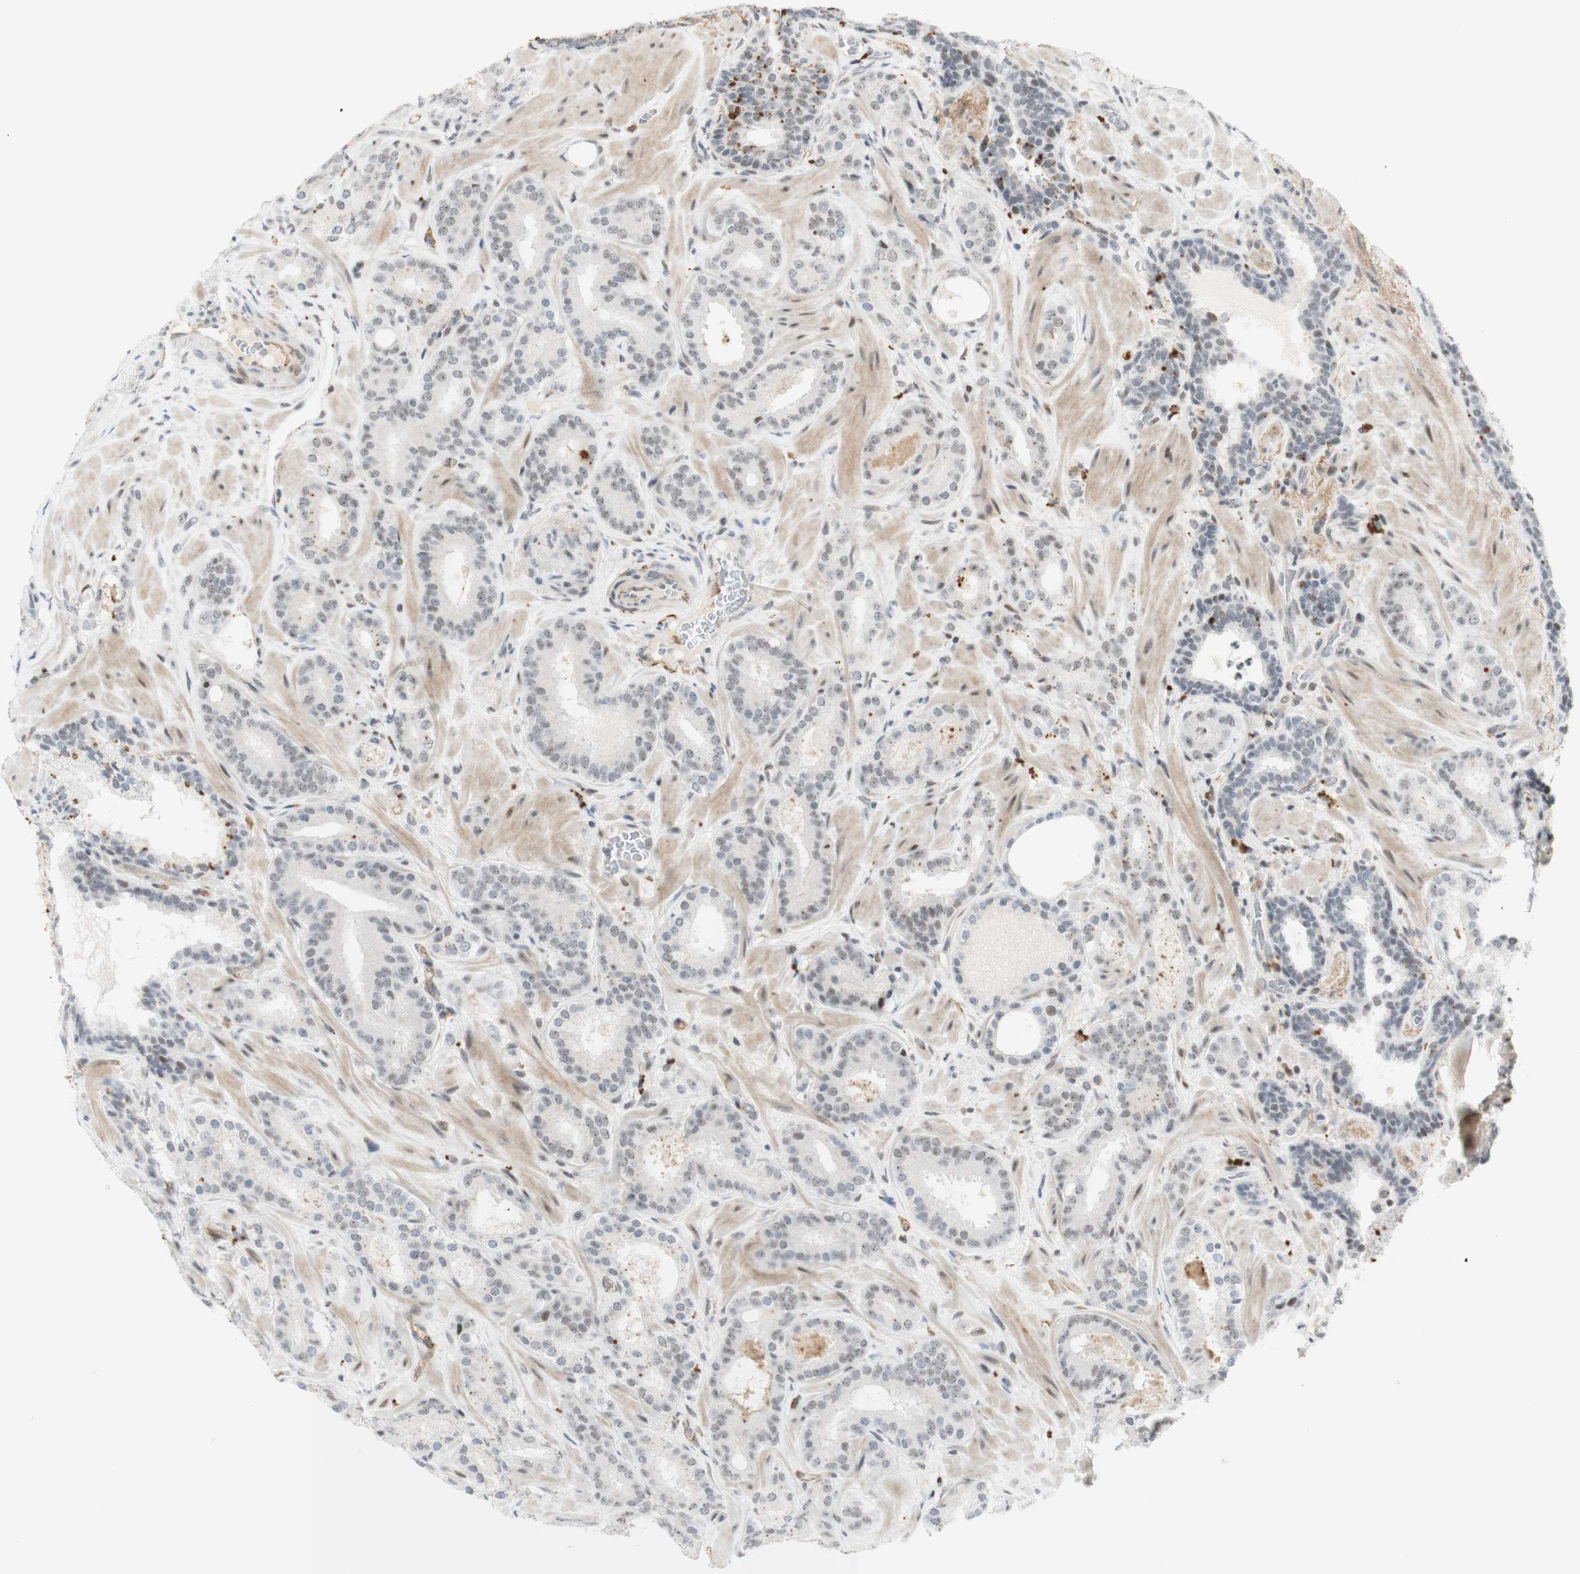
{"staining": {"intensity": "moderate", "quantity": ">75%", "location": "nuclear"}, "tissue": "prostate cancer", "cell_type": "Tumor cells", "image_type": "cancer", "snomed": [{"axis": "morphology", "description": "Adenocarcinoma, Low grade"}, {"axis": "topography", "description": "Prostate"}], "caption": "Immunohistochemical staining of human prostate low-grade adenocarcinoma demonstrates moderate nuclear protein positivity in approximately >75% of tumor cells. The staining was performed using DAB, with brown indicating positive protein expression. Nuclei are stained blue with hematoxylin.", "gene": "IRF1", "patient": {"sex": "male", "age": 63}}